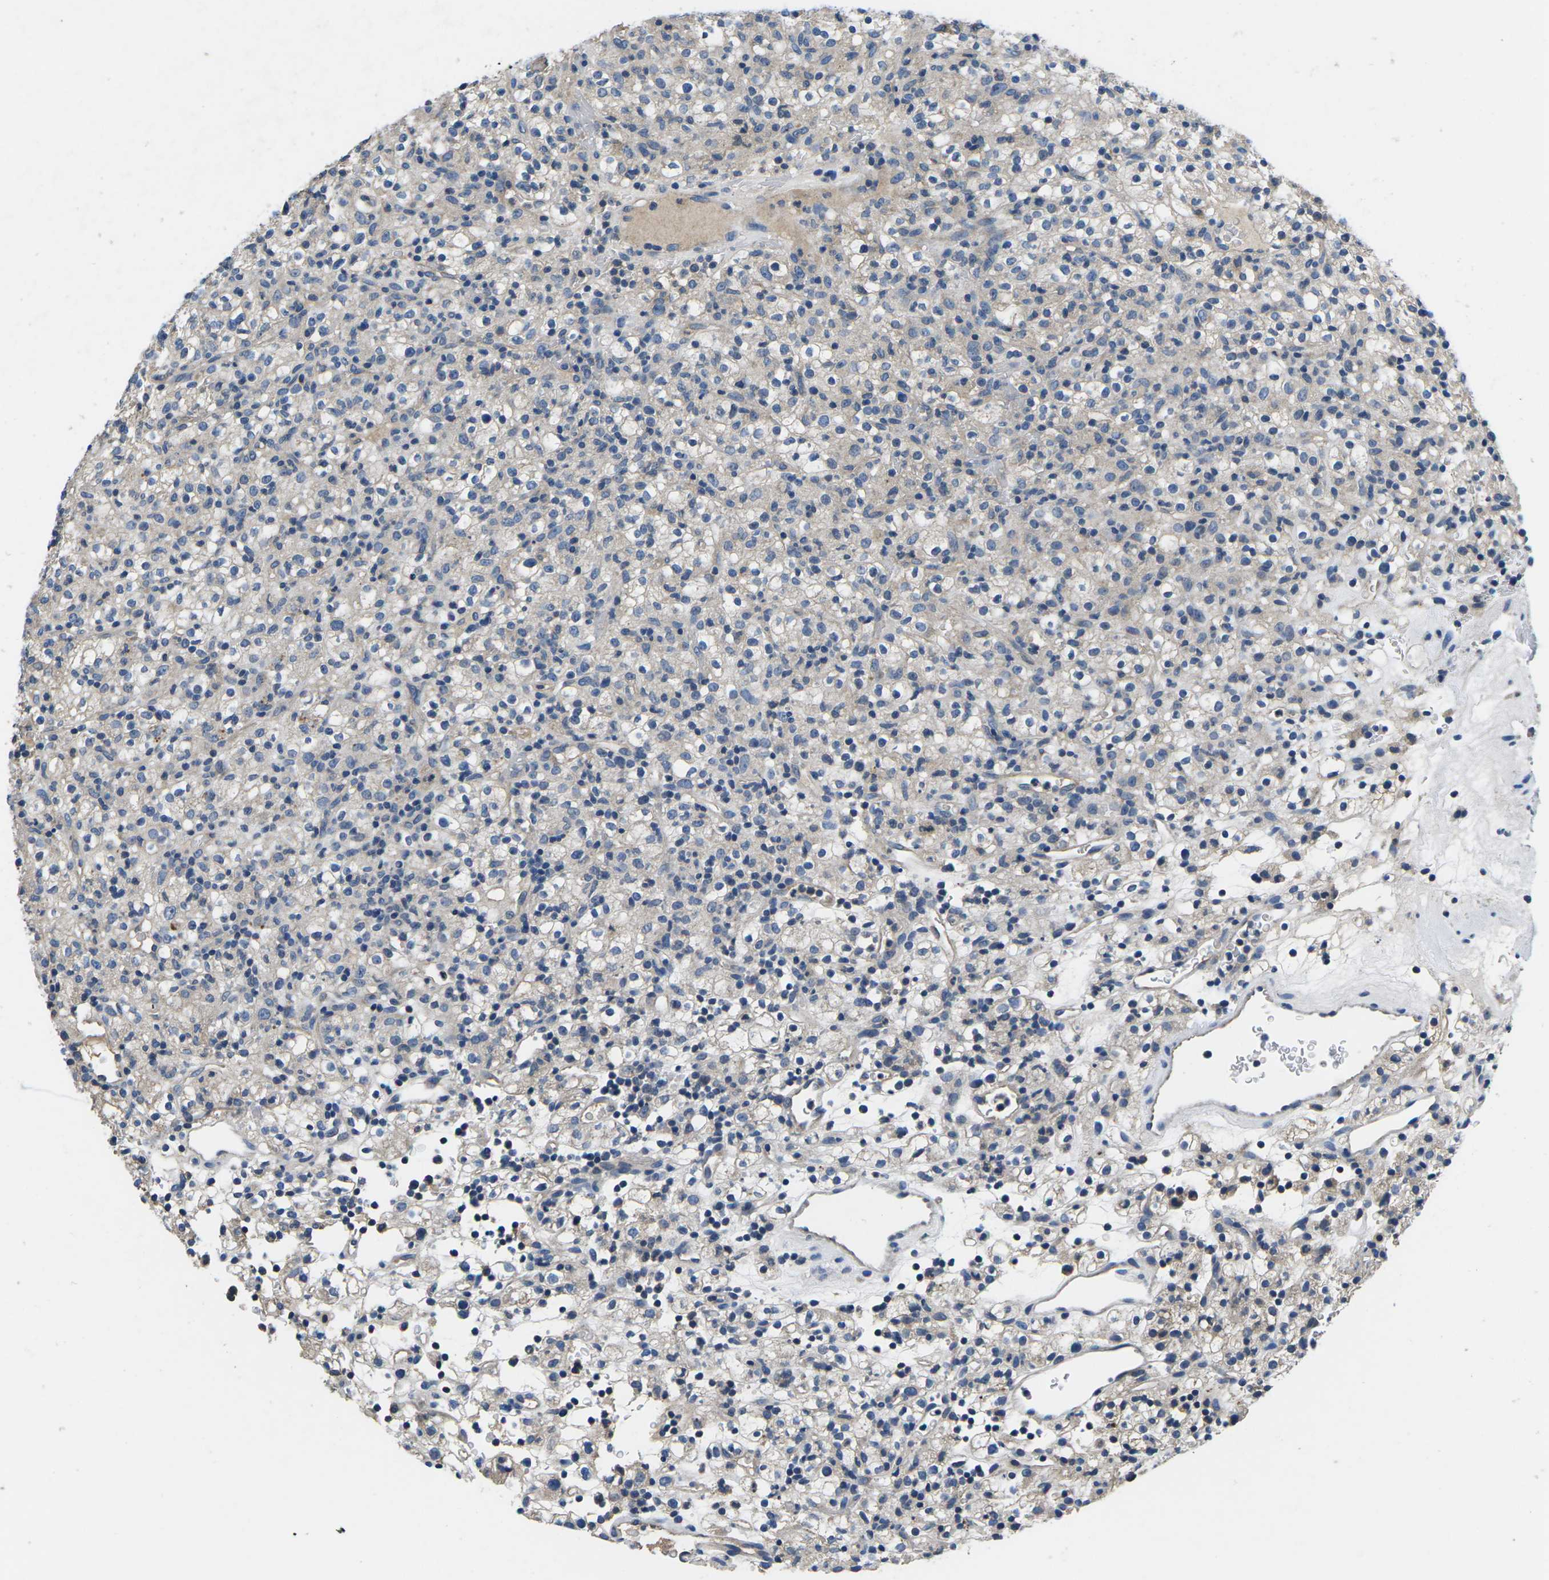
{"staining": {"intensity": "weak", "quantity": "<25%", "location": "cytoplasmic/membranous"}, "tissue": "renal cancer", "cell_type": "Tumor cells", "image_type": "cancer", "snomed": [{"axis": "morphology", "description": "Normal tissue, NOS"}, {"axis": "morphology", "description": "Adenocarcinoma, NOS"}, {"axis": "topography", "description": "Kidney"}], "caption": "This is an immunohistochemistry histopathology image of adenocarcinoma (renal). There is no positivity in tumor cells.", "gene": "PDCD6IP", "patient": {"sex": "female", "age": 72}}